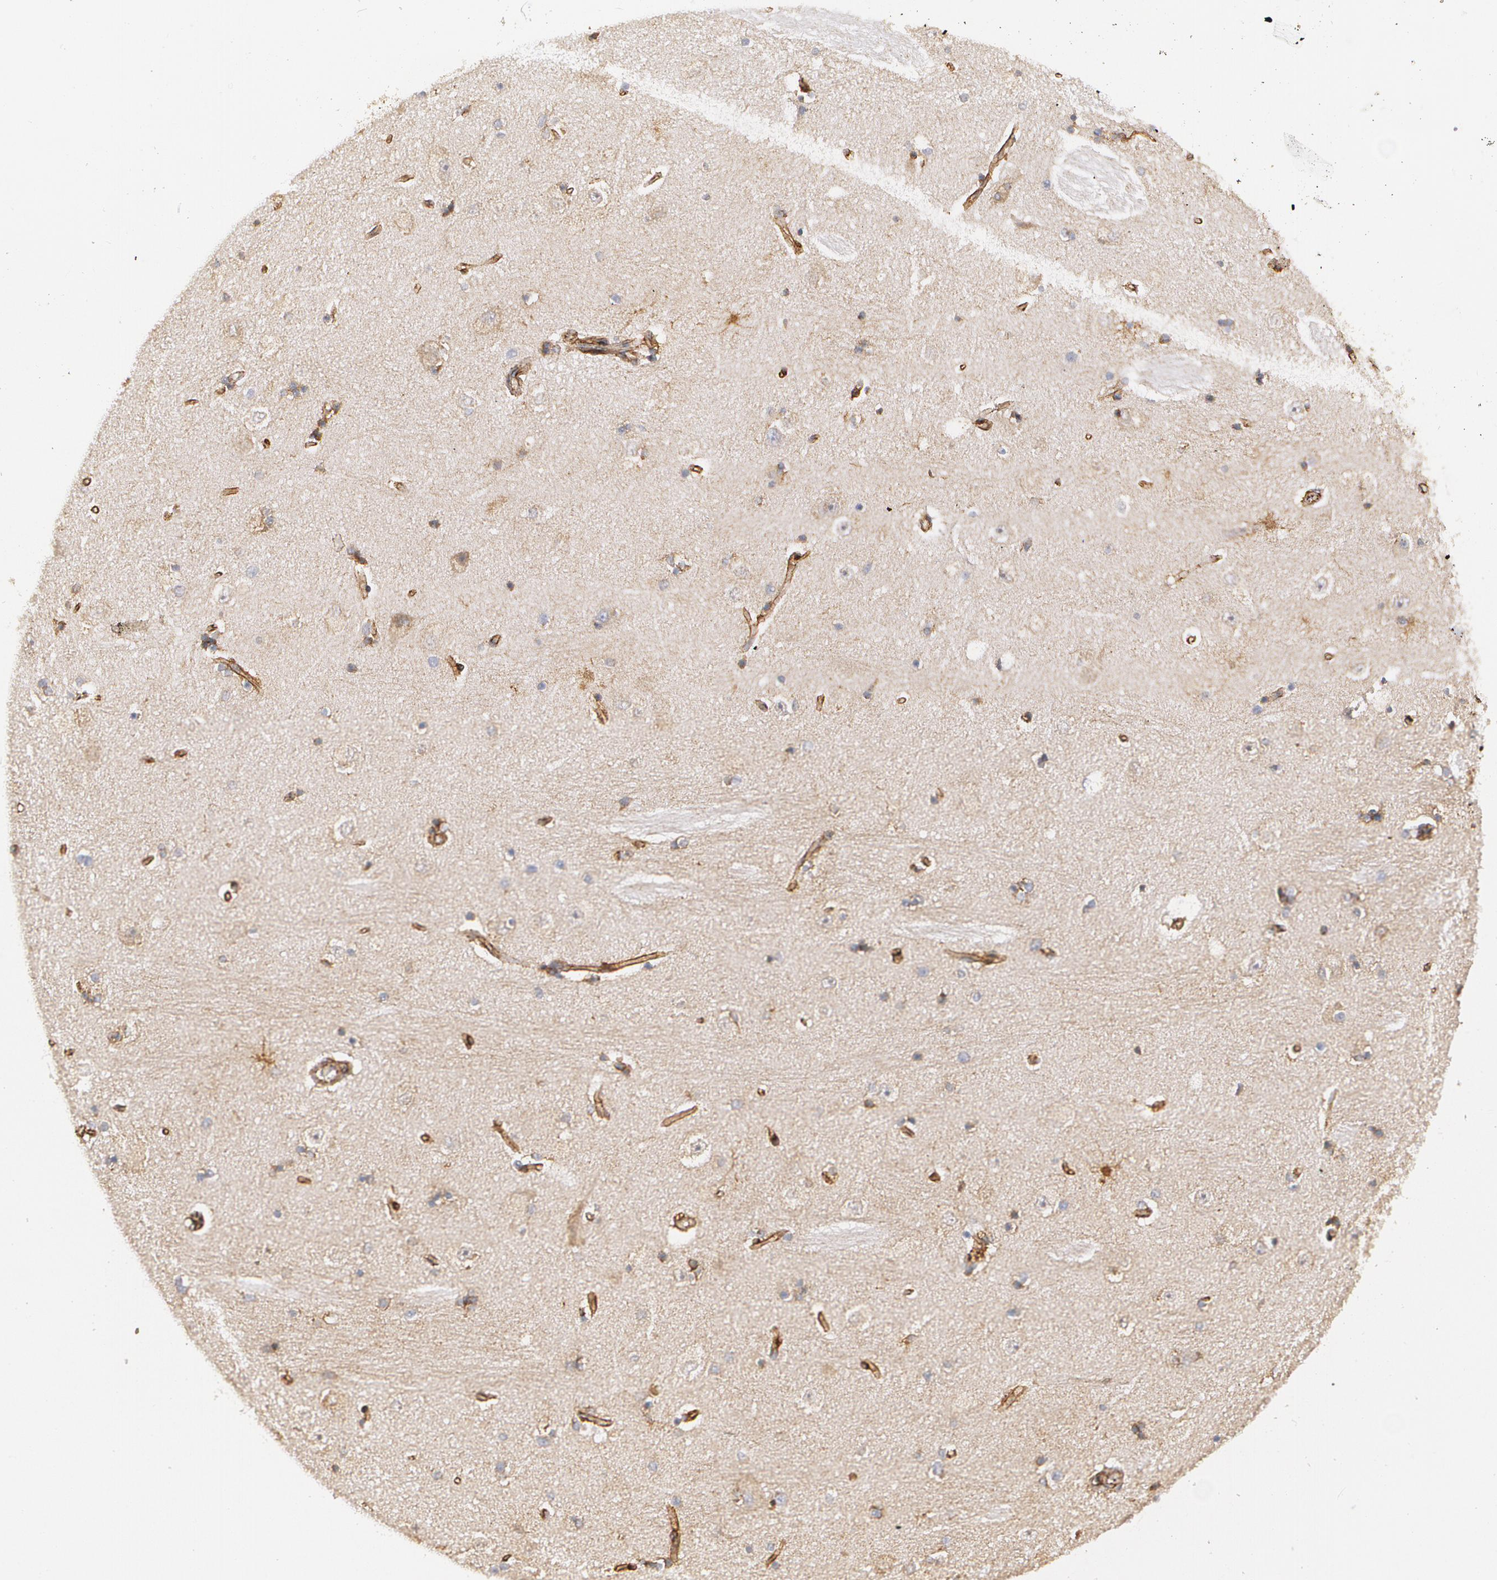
{"staining": {"intensity": "moderate", "quantity": "<25%", "location": "cytoplasmic/membranous,nuclear"}, "tissue": "hippocampus", "cell_type": "Glial cells", "image_type": "normal", "snomed": [{"axis": "morphology", "description": "Normal tissue, NOS"}, {"axis": "topography", "description": "Hippocampus"}], "caption": "This micrograph displays unremarkable hippocampus stained with immunohistochemistry (IHC) to label a protein in brown. The cytoplasmic/membranous,nuclear of glial cells show moderate positivity for the protein. Nuclei are counter-stained blue.", "gene": "TJP1", "patient": {"sex": "female", "age": 54}}